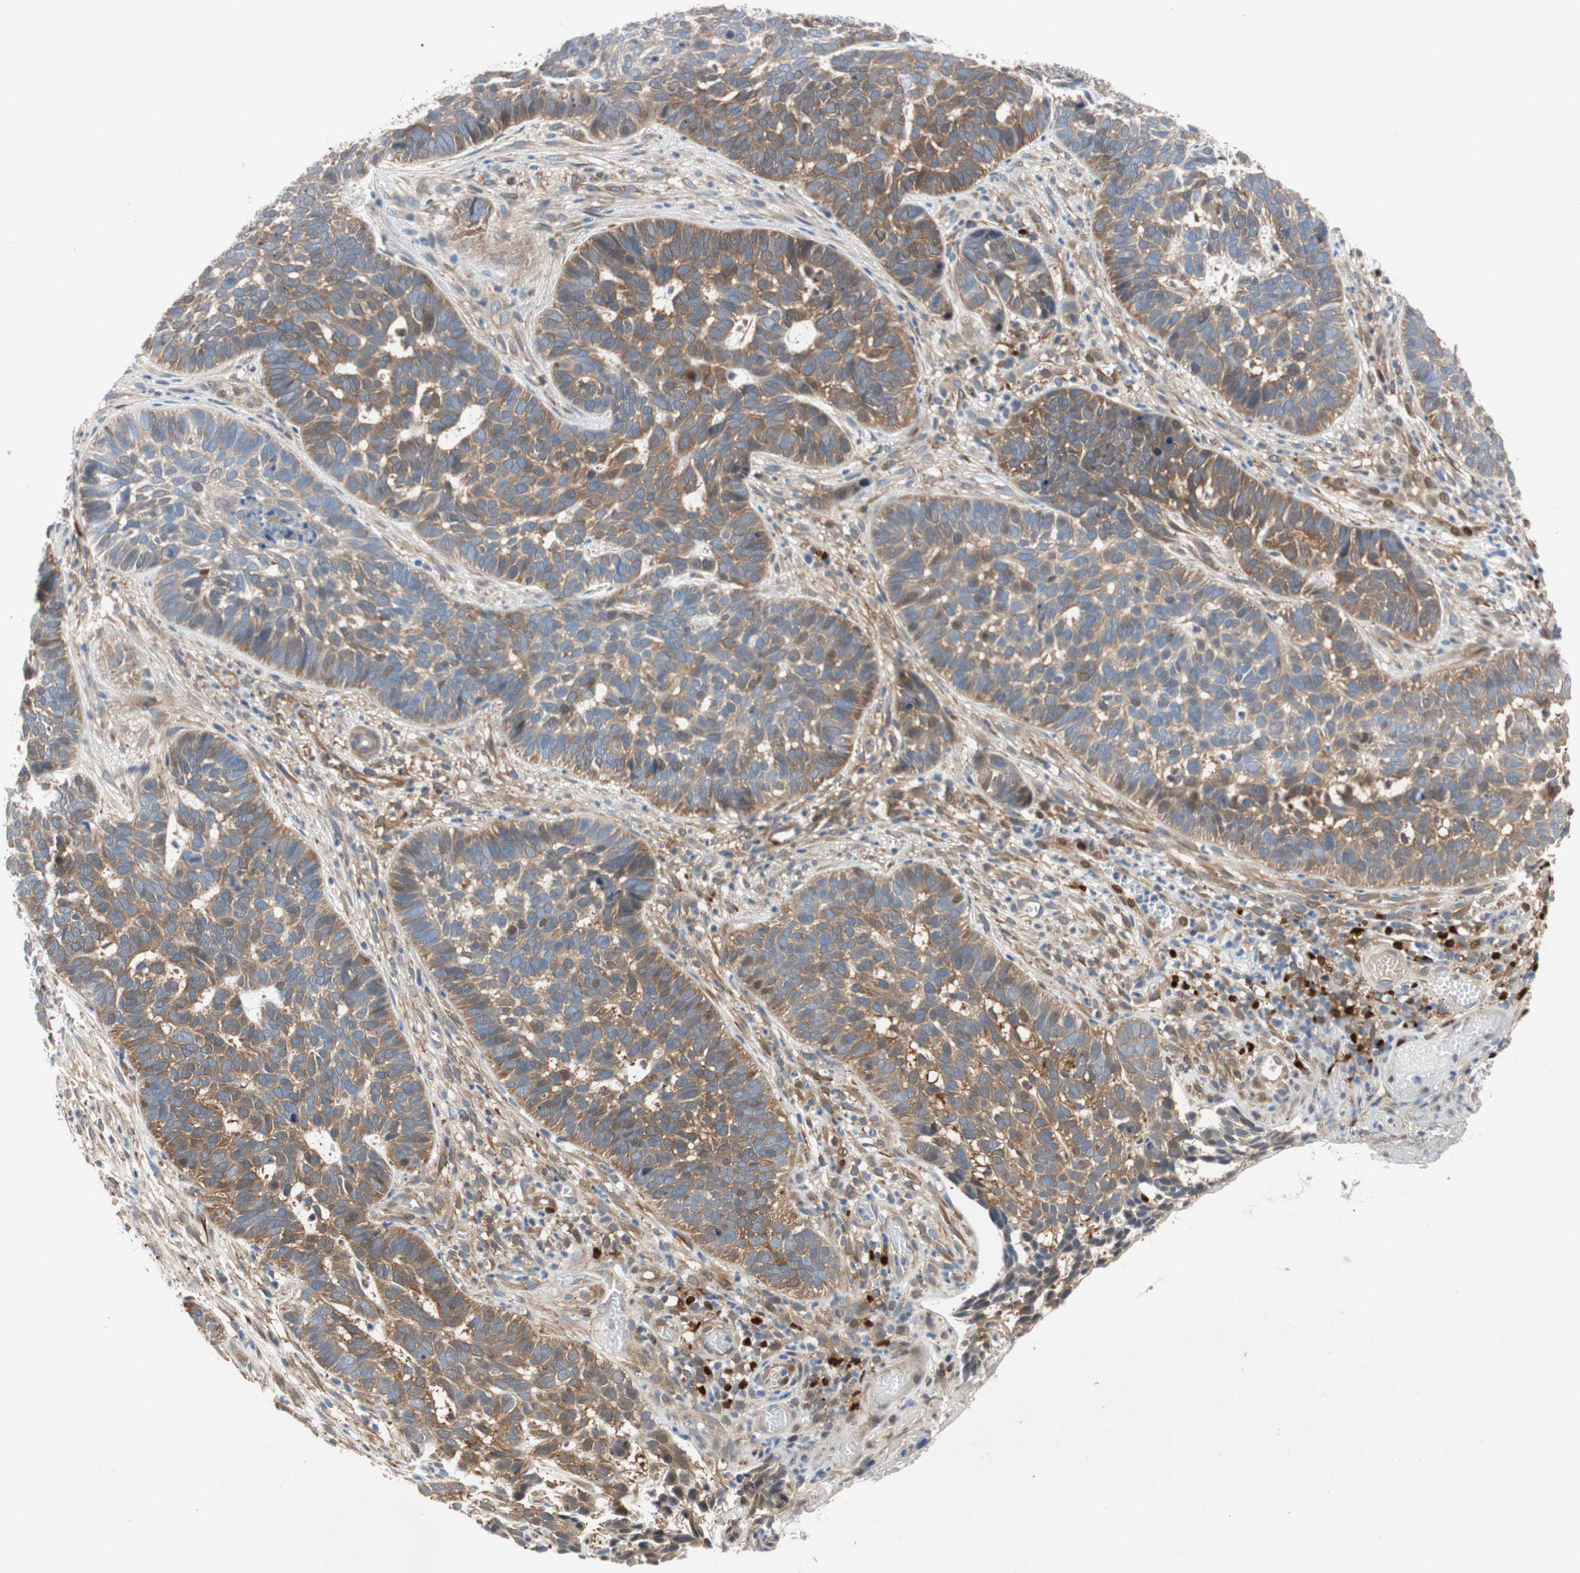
{"staining": {"intensity": "weak", "quantity": "25%-75%", "location": "cytoplasmic/membranous"}, "tissue": "skin cancer", "cell_type": "Tumor cells", "image_type": "cancer", "snomed": [{"axis": "morphology", "description": "Basal cell carcinoma"}, {"axis": "topography", "description": "Skin"}], "caption": "This image demonstrates IHC staining of human skin cancer (basal cell carcinoma), with low weak cytoplasmic/membranous expression in about 25%-75% of tumor cells.", "gene": "RELB", "patient": {"sex": "male", "age": 87}}